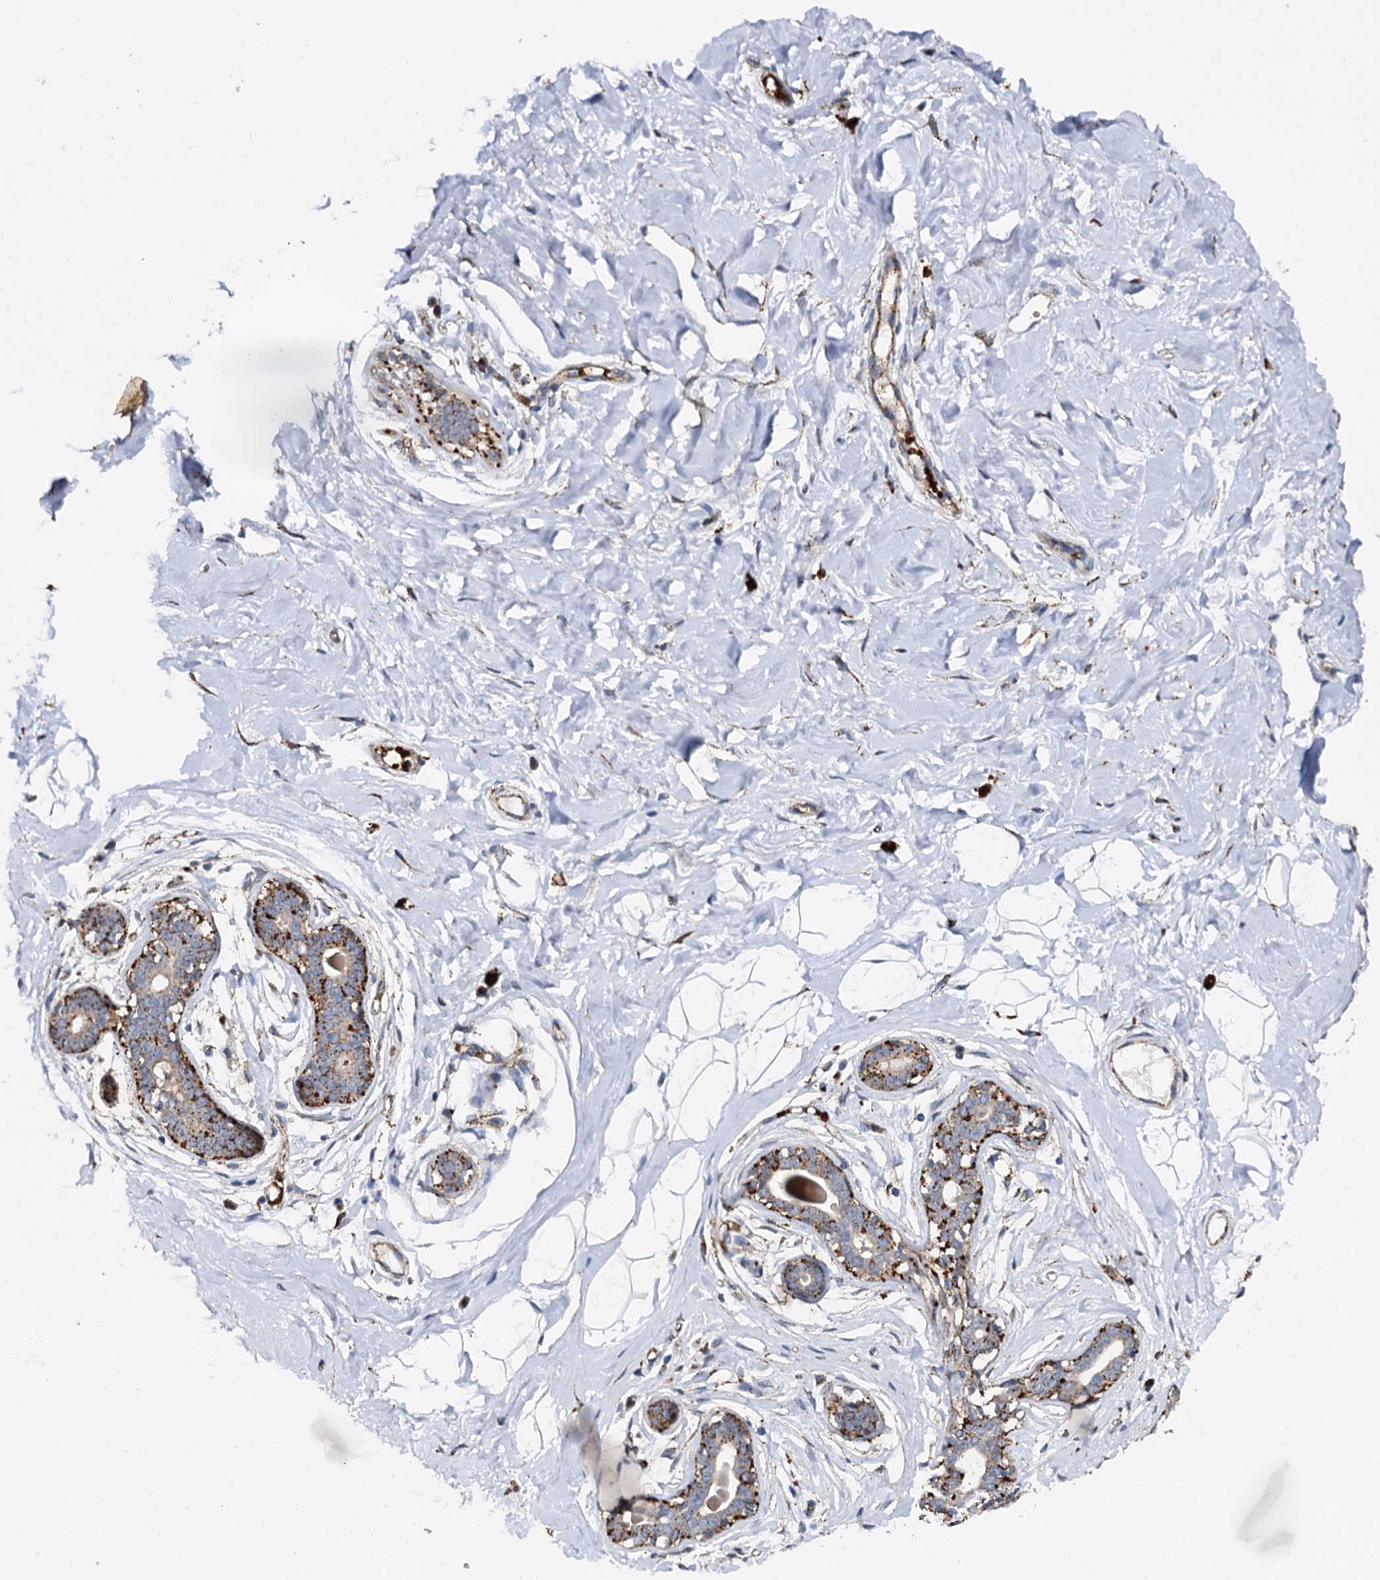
{"staining": {"intensity": "negative", "quantity": "none", "location": "none"}, "tissue": "breast", "cell_type": "Adipocytes", "image_type": "normal", "snomed": [{"axis": "morphology", "description": "Normal tissue, NOS"}, {"axis": "morphology", "description": "Adenoma, NOS"}, {"axis": "topography", "description": "Breast"}], "caption": "IHC of unremarkable human breast reveals no staining in adipocytes. (Immunohistochemistry (ihc), brightfield microscopy, high magnification).", "gene": "GBA1", "patient": {"sex": "female", "age": 23}}